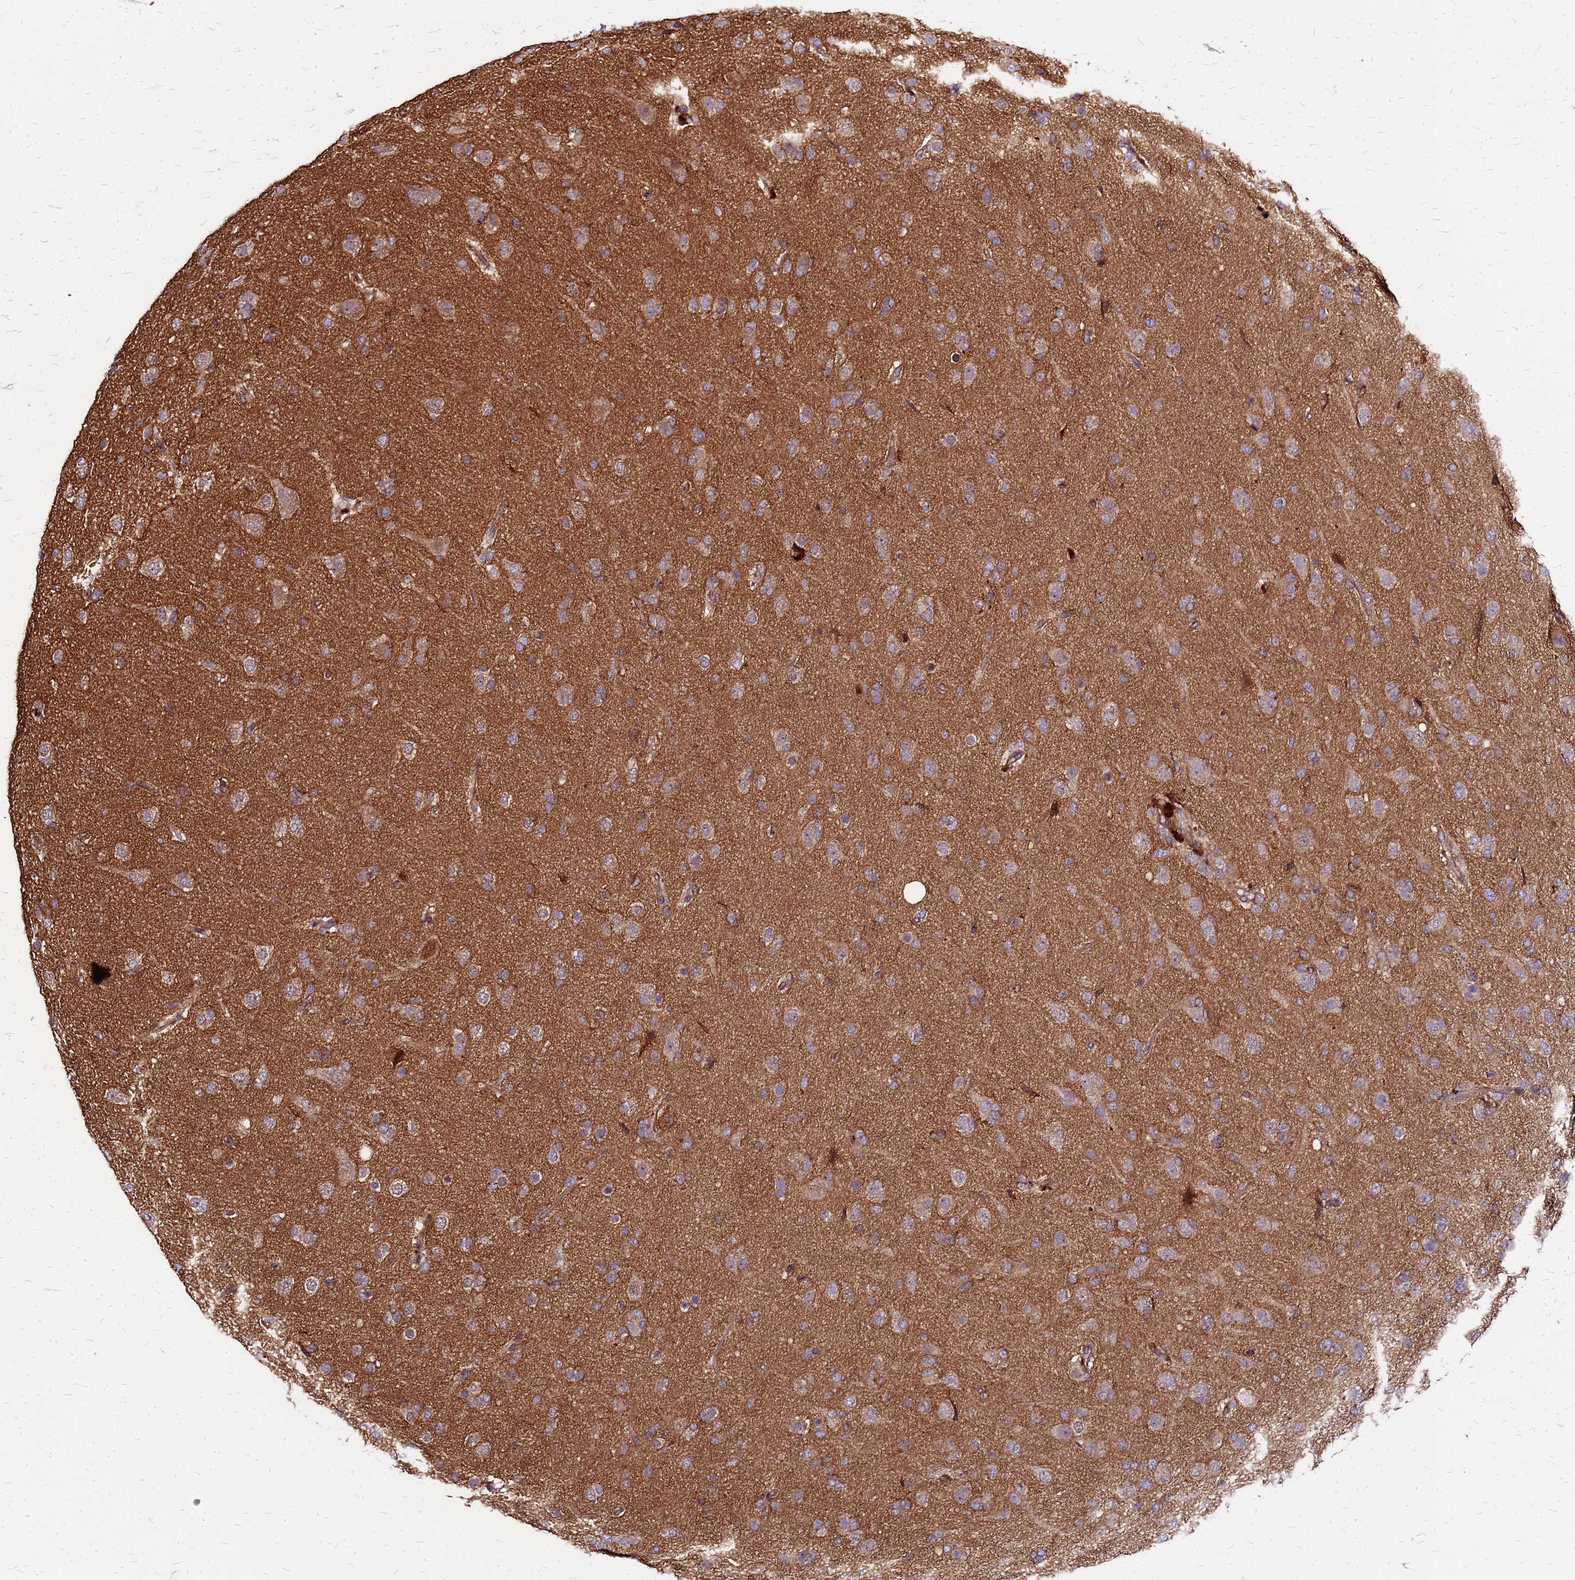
{"staining": {"intensity": "moderate", "quantity": "<25%", "location": "cytoplasmic/membranous"}, "tissue": "glioma", "cell_type": "Tumor cells", "image_type": "cancer", "snomed": [{"axis": "morphology", "description": "Glioma, malignant, Low grade"}, {"axis": "topography", "description": "Brain"}], "caption": "High-magnification brightfield microscopy of glioma stained with DAB (3,3'-diaminobenzidine) (brown) and counterstained with hematoxylin (blue). tumor cells exhibit moderate cytoplasmic/membranous staining is seen in about<25% of cells.", "gene": "CYBC1", "patient": {"sex": "male", "age": 65}}